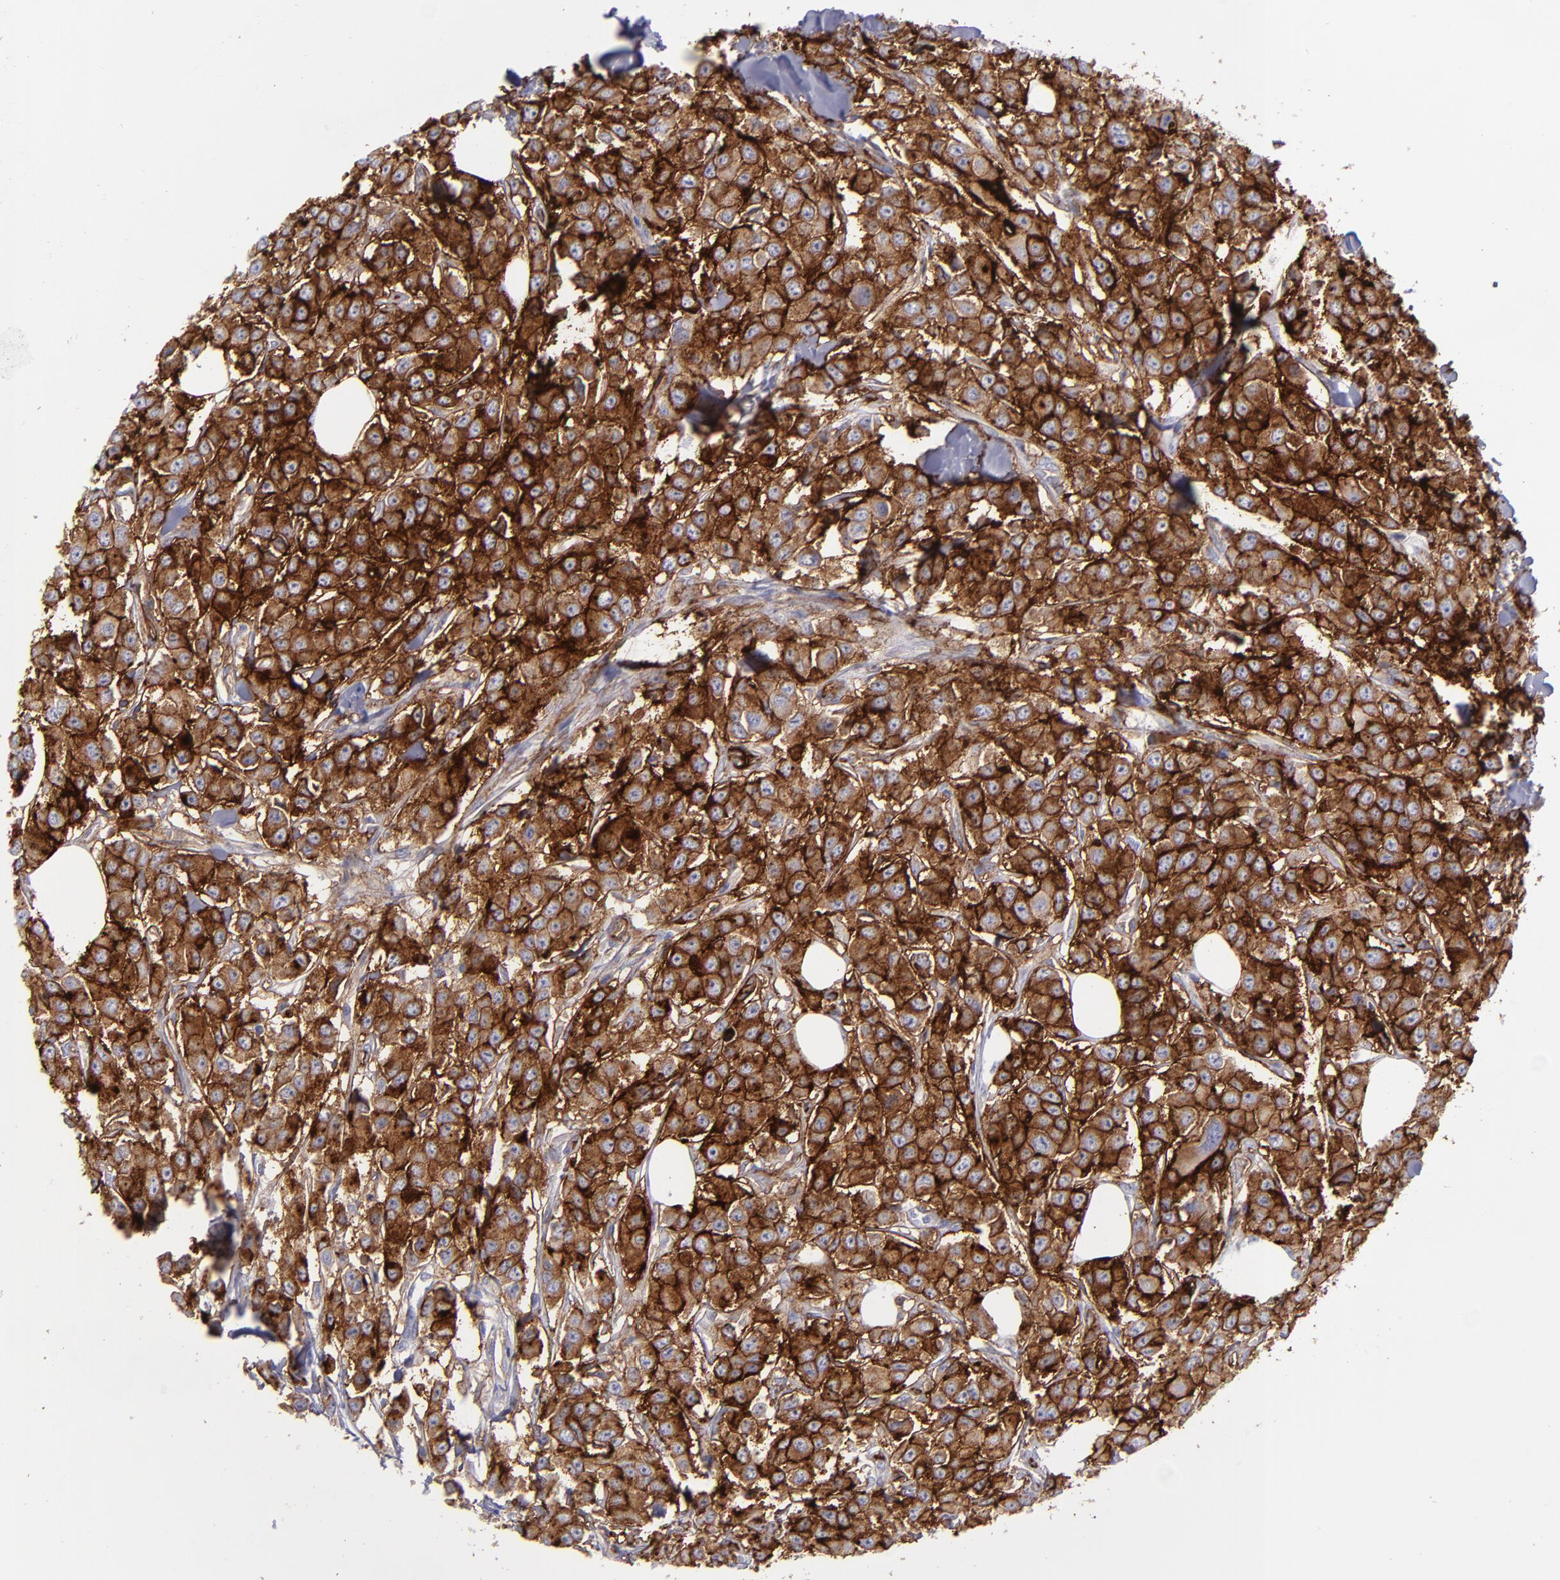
{"staining": {"intensity": "strong", "quantity": ">75%", "location": "cytoplasmic/membranous"}, "tissue": "breast cancer", "cell_type": "Tumor cells", "image_type": "cancer", "snomed": [{"axis": "morphology", "description": "Duct carcinoma"}, {"axis": "topography", "description": "Breast"}], "caption": "A high-resolution histopathology image shows immunohistochemistry (IHC) staining of breast cancer (infiltrating ductal carcinoma), which exhibits strong cytoplasmic/membranous staining in about >75% of tumor cells.", "gene": "ACE", "patient": {"sex": "female", "age": 58}}